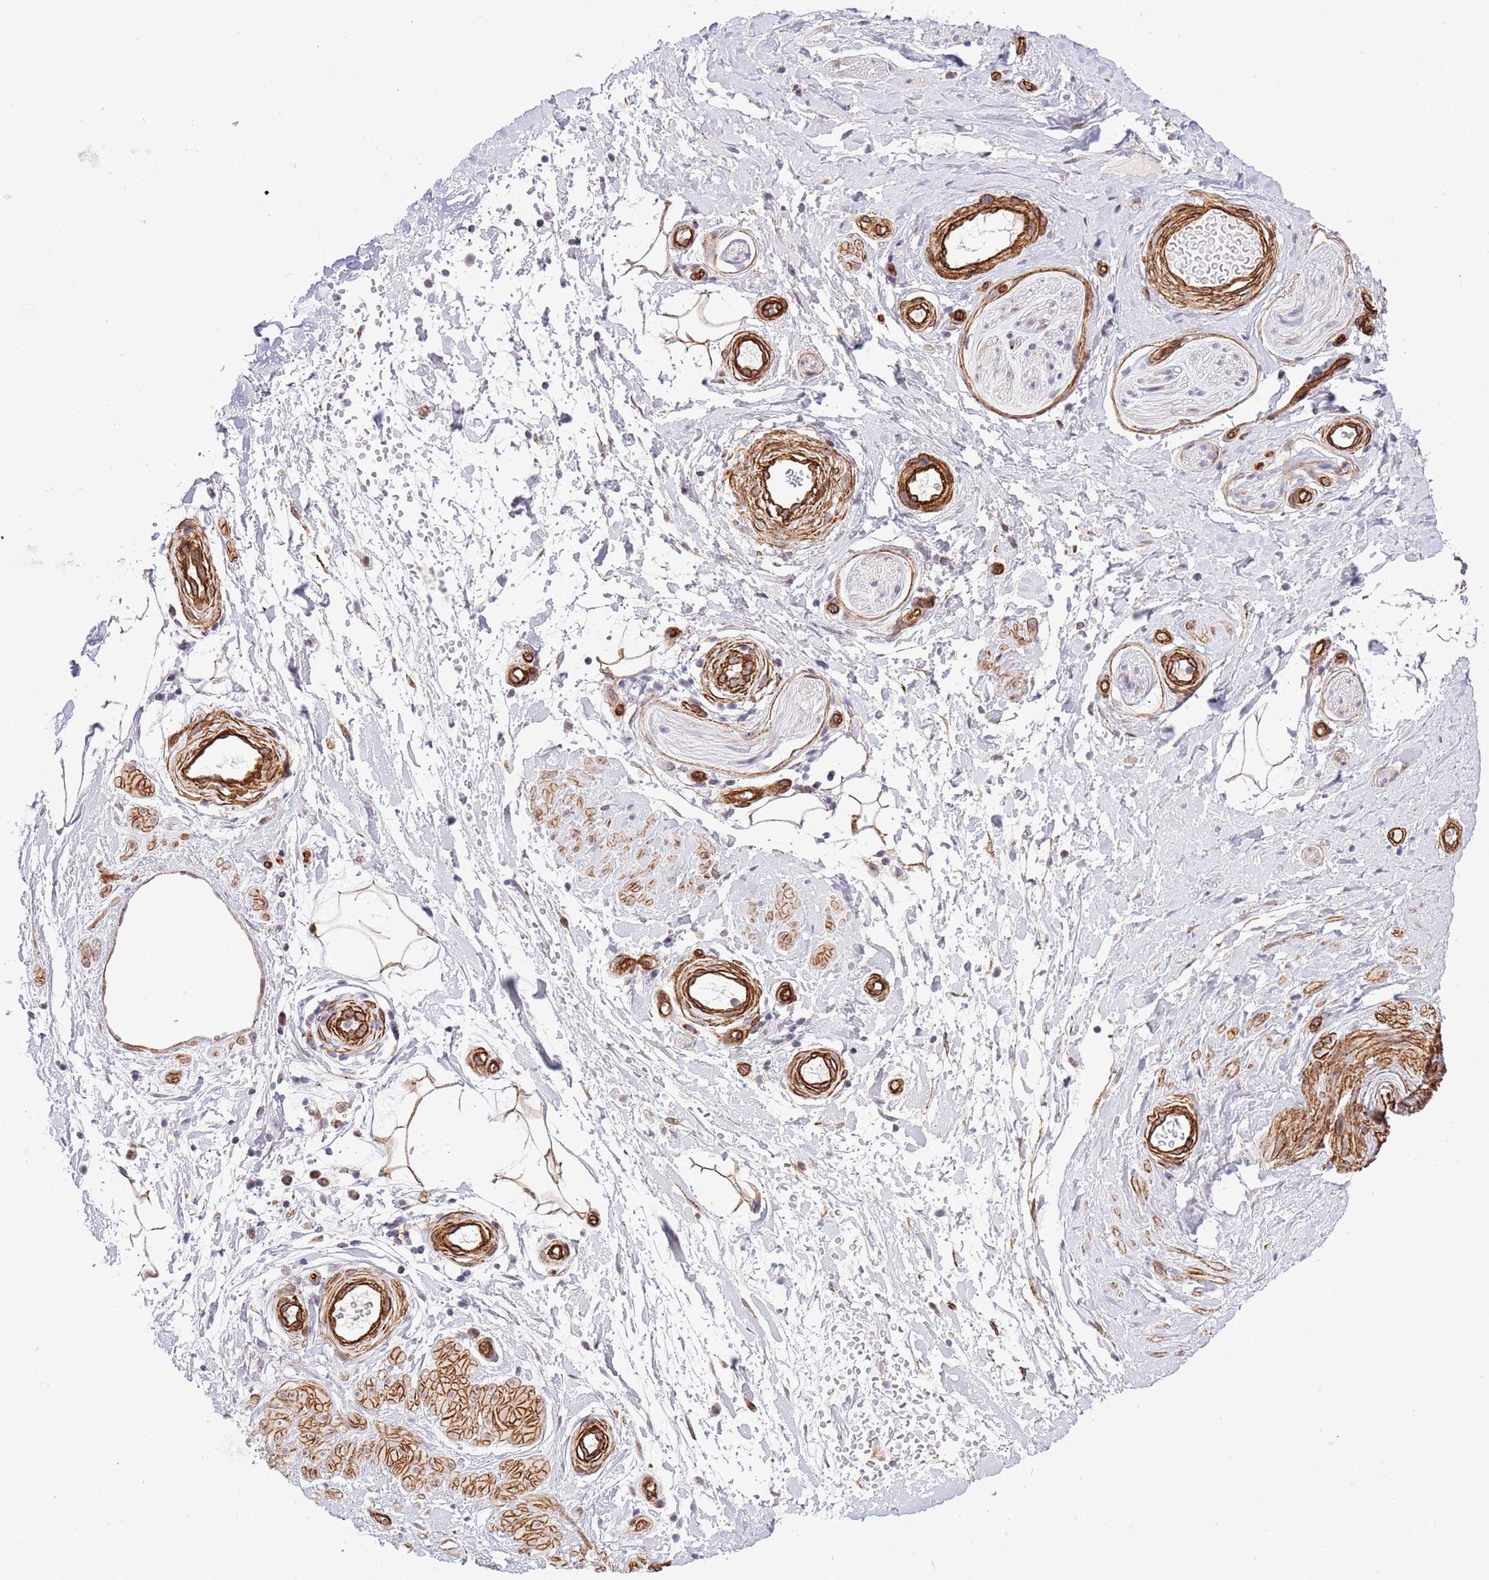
{"staining": {"intensity": "moderate", "quantity": ">75%", "location": "cytoplasmic/membranous"}, "tissue": "adipose tissue", "cell_type": "Adipocytes", "image_type": "normal", "snomed": [{"axis": "morphology", "description": "Normal tissue, NOS"}, {"axis": "topography", "description": "Soft tissue"}, {"axis": "topography", "description": "Vascular tissue"}], "caption": "This is an image of IHC staining of normal adipose tissue, which shows moderate positivity in the cytoplasmic/membranous of adipocytes.", "gene": "NEK3", "patient": {"sex": "male", "age": 41}}